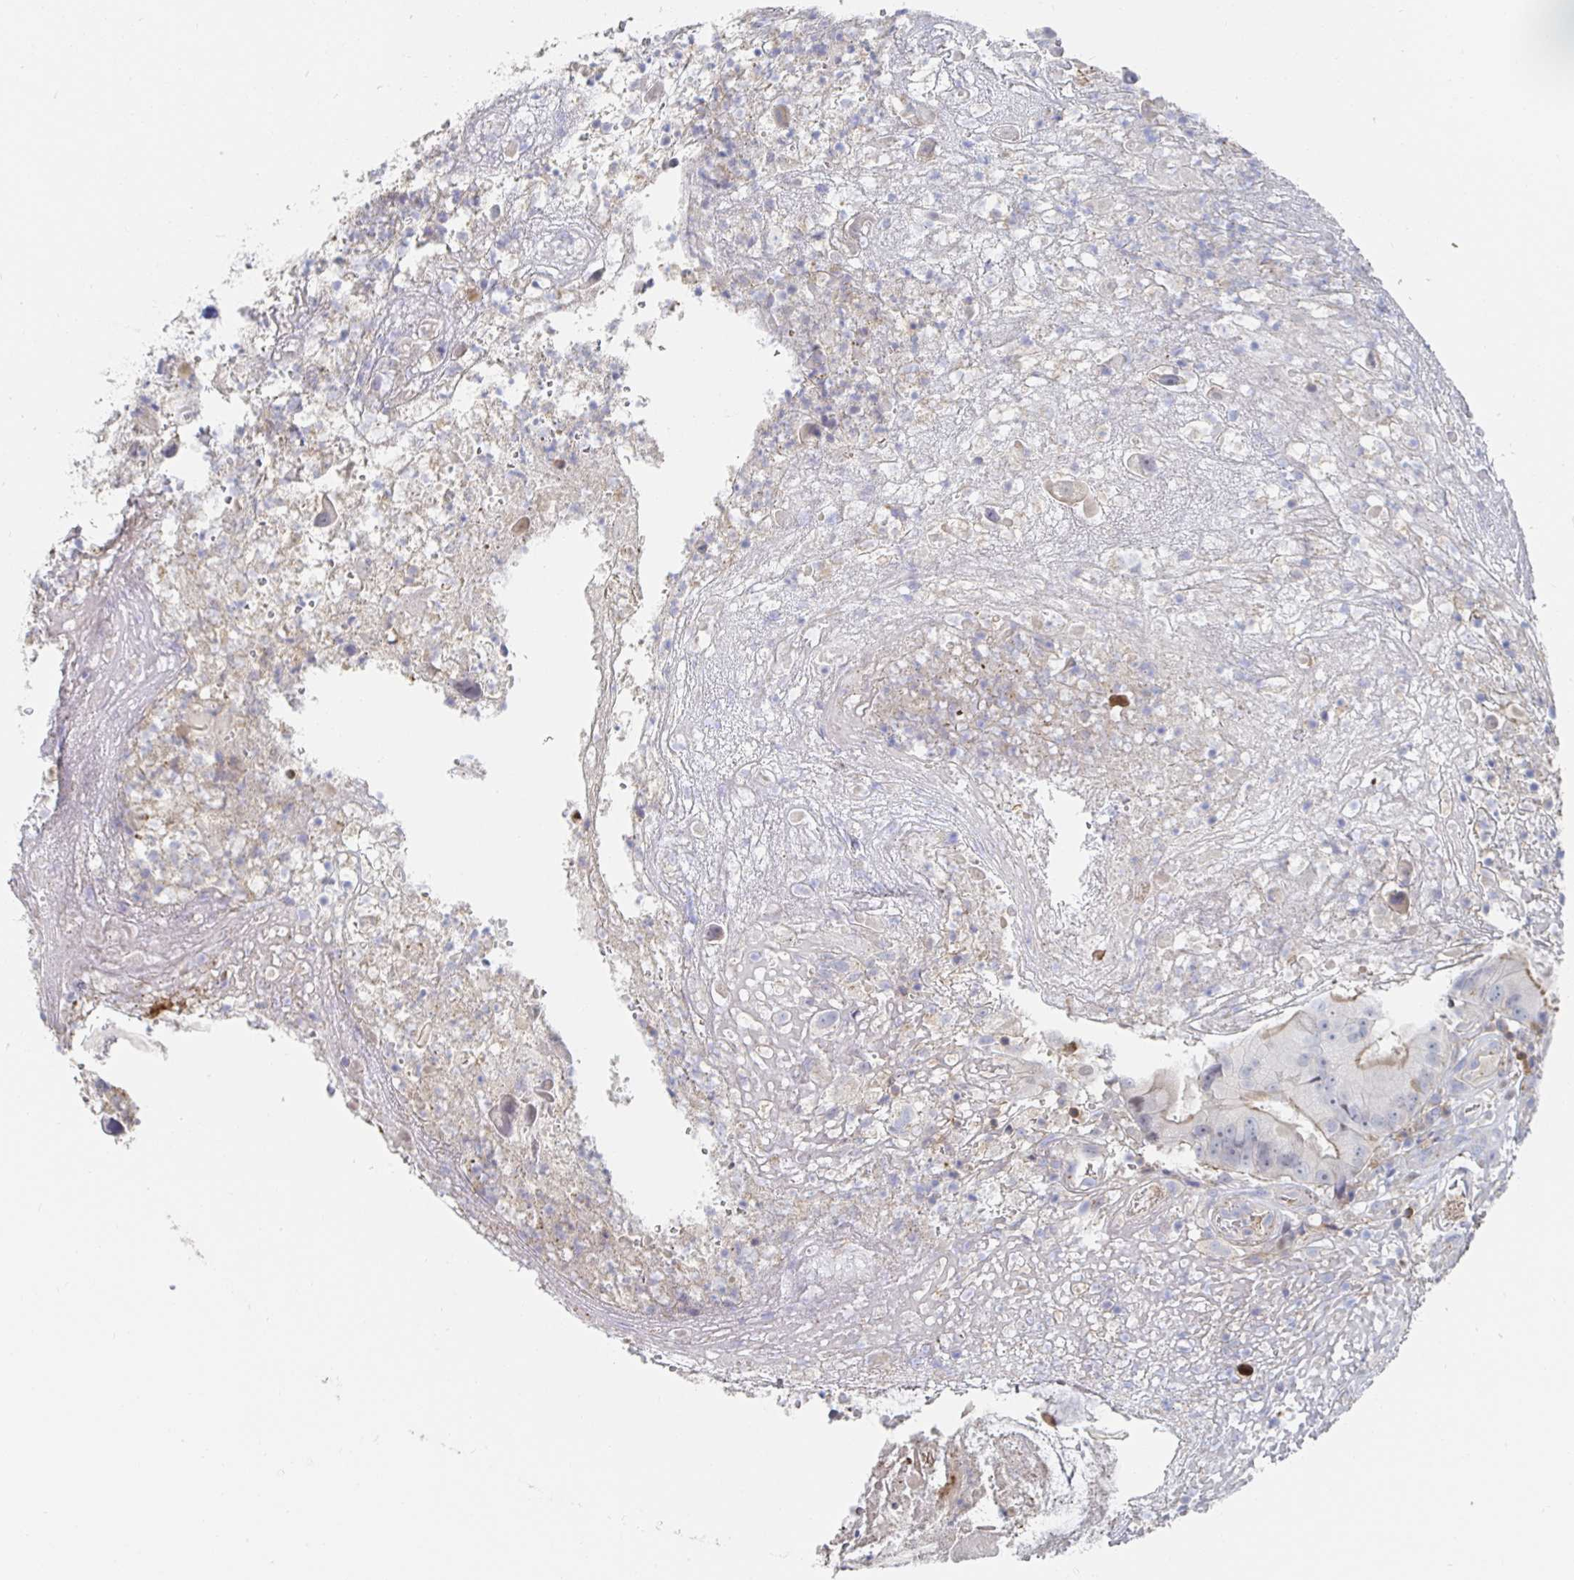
{"staining": {"intensity": "negative", "quantity": "none", "location": "none"}, "tissue": "colorectal cancer", "cell_type": "Tumor cells", "image_type": "cancer", "snomed": [{"axis": "morphology", "description": "Adenocarcinoma, NOS"}, {"axis": "topography", "description": "Colon"}], "caption": "IHC photomicrograph of human colorectal cancer (adenocarcinoma) stained for a protein (brown), which shows no staining in tumor cells.", "gene": "PIK3CD", "patient": {"sex": "female", "age": 86}}